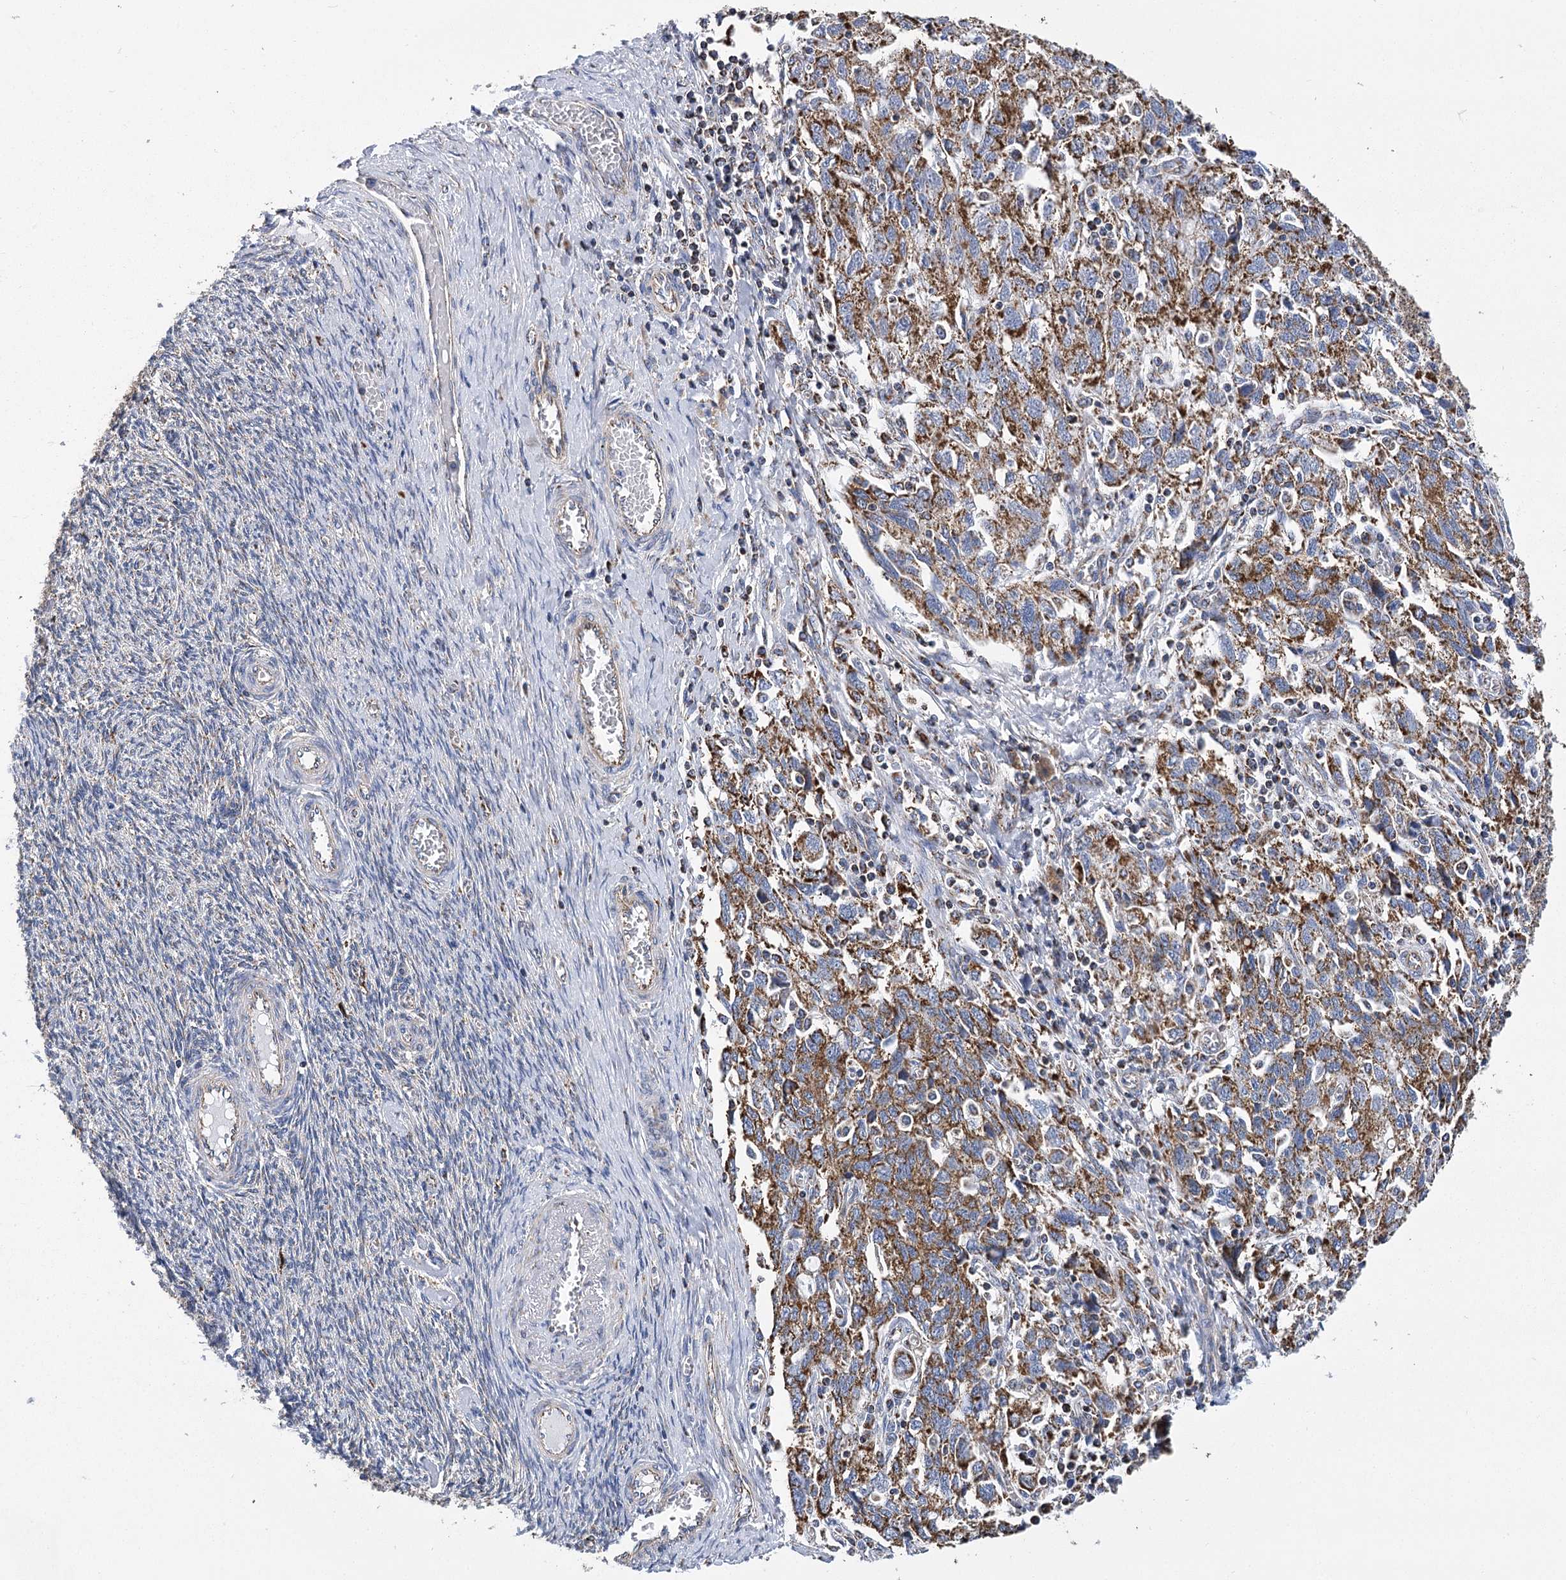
{"staining": {"intensity": "moderate", "quantity": ">75%", "location": "cytoplasmic/membranous"}, "tissue": "ovarian cancer", "cell_type": "Tumor cells", "image_type": "cancer", "snomed": [{"axis": "morphology", "description": "Carcinoma, NOS"}, {"axis": "morphology", "description": "Cystadenocarcinoma, serous, NOS"}, {"axis": "topography", "description": "Ovary"}], "caption": "Tumor cells show moderate cytoplasmic/membranous staining in about >75% of cells in ovarian serous cystadenocarcinoma.", "gene": "CCDC73", "patient": {"sex": "female", "age": 69}}